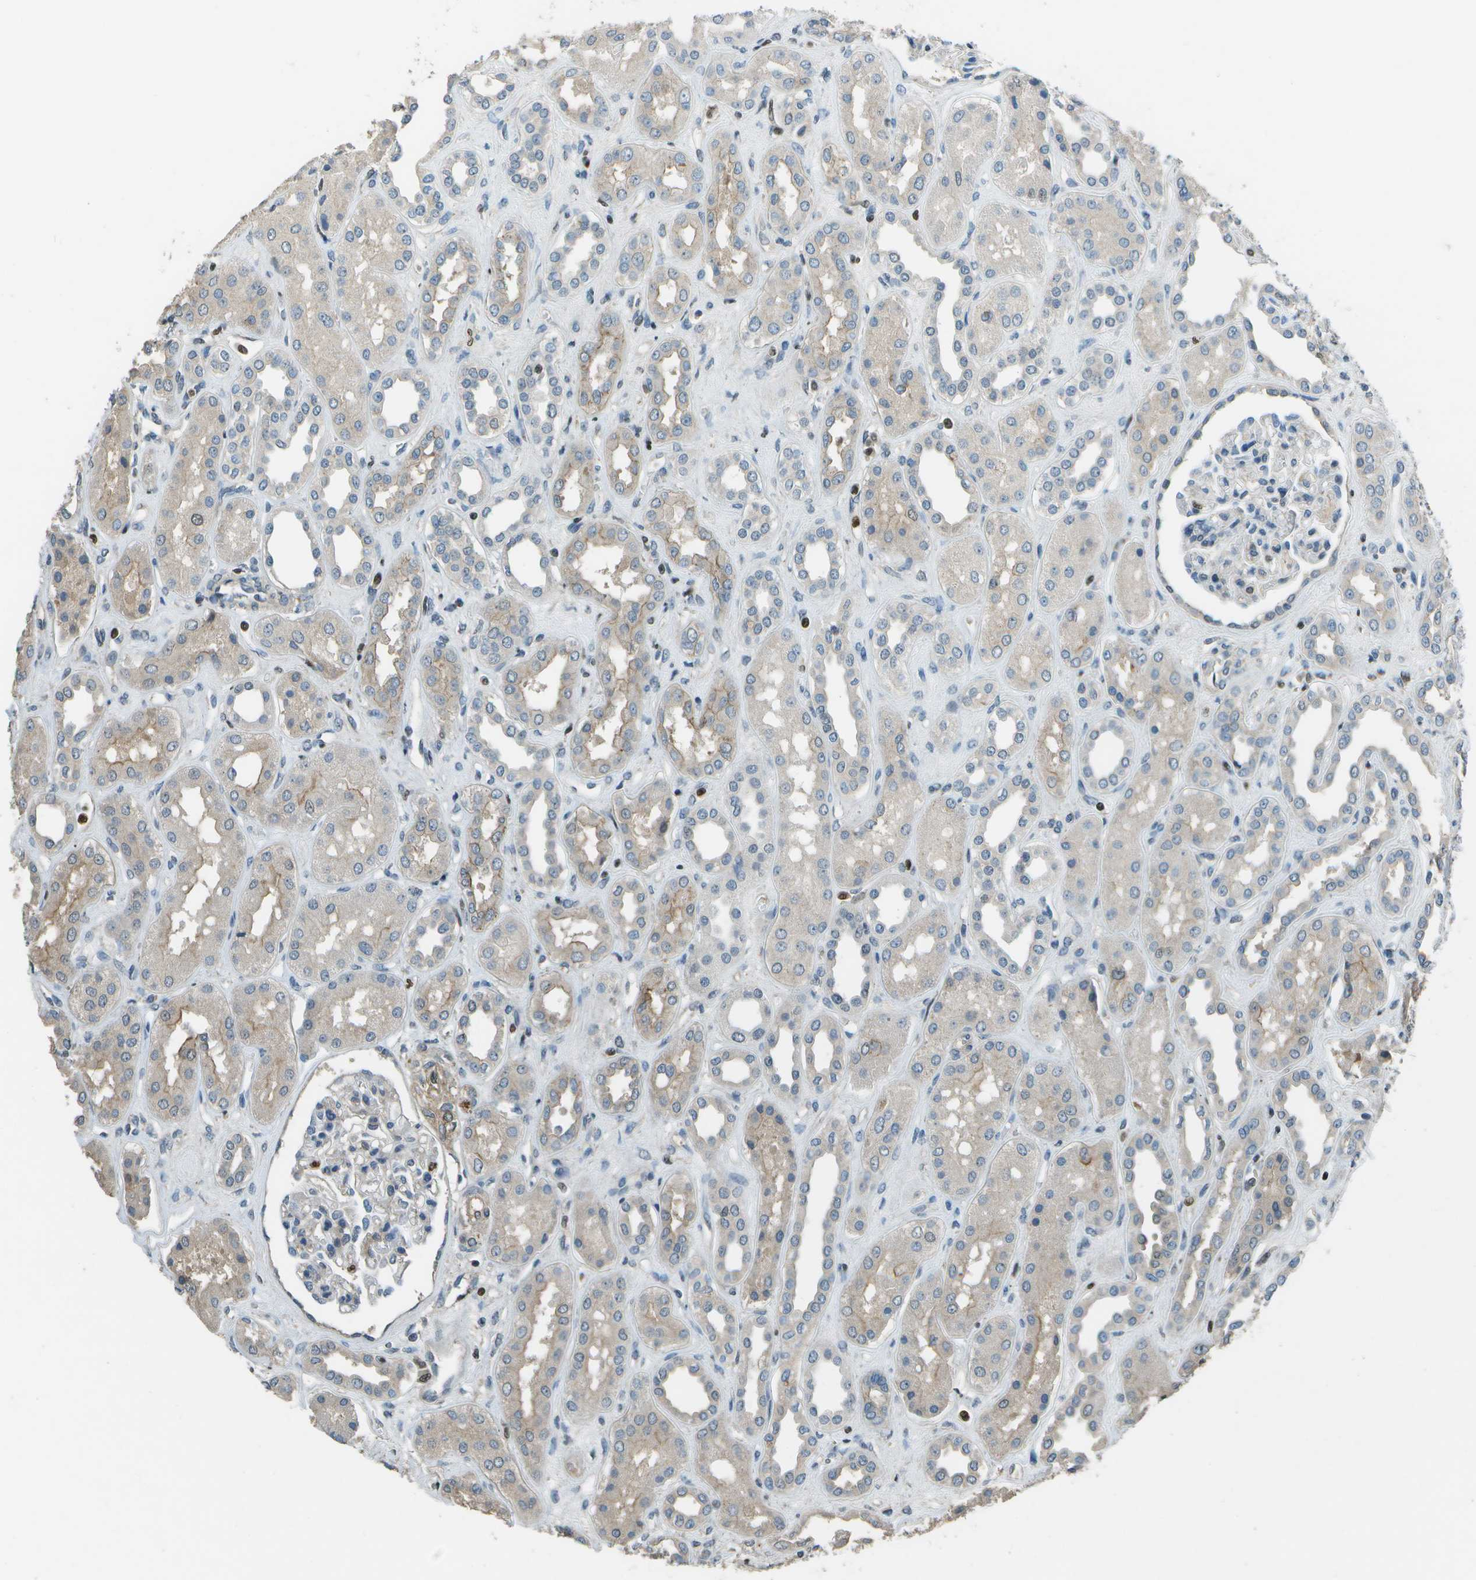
{"staining": {"intensity": "moderate", "quantity": "<25%", "location": "nuclear"}, "tissue": "kidney", "cell_type": "Cells in glomeruli", "image_type": "normal", "snomed": [{"axis": "morphology", "description": "Normal tissue, NOS"}, {"axis": "topography", "description": "Kidney"}], "caption": "About <25% of cells in glomeruli in normal human kidney demonstrate moderate nuclear protein positivity as visualized by brown immunohistochemical staining.", "gene": "PDLIM1", "patient": {"sex": "male", "age": 59}}